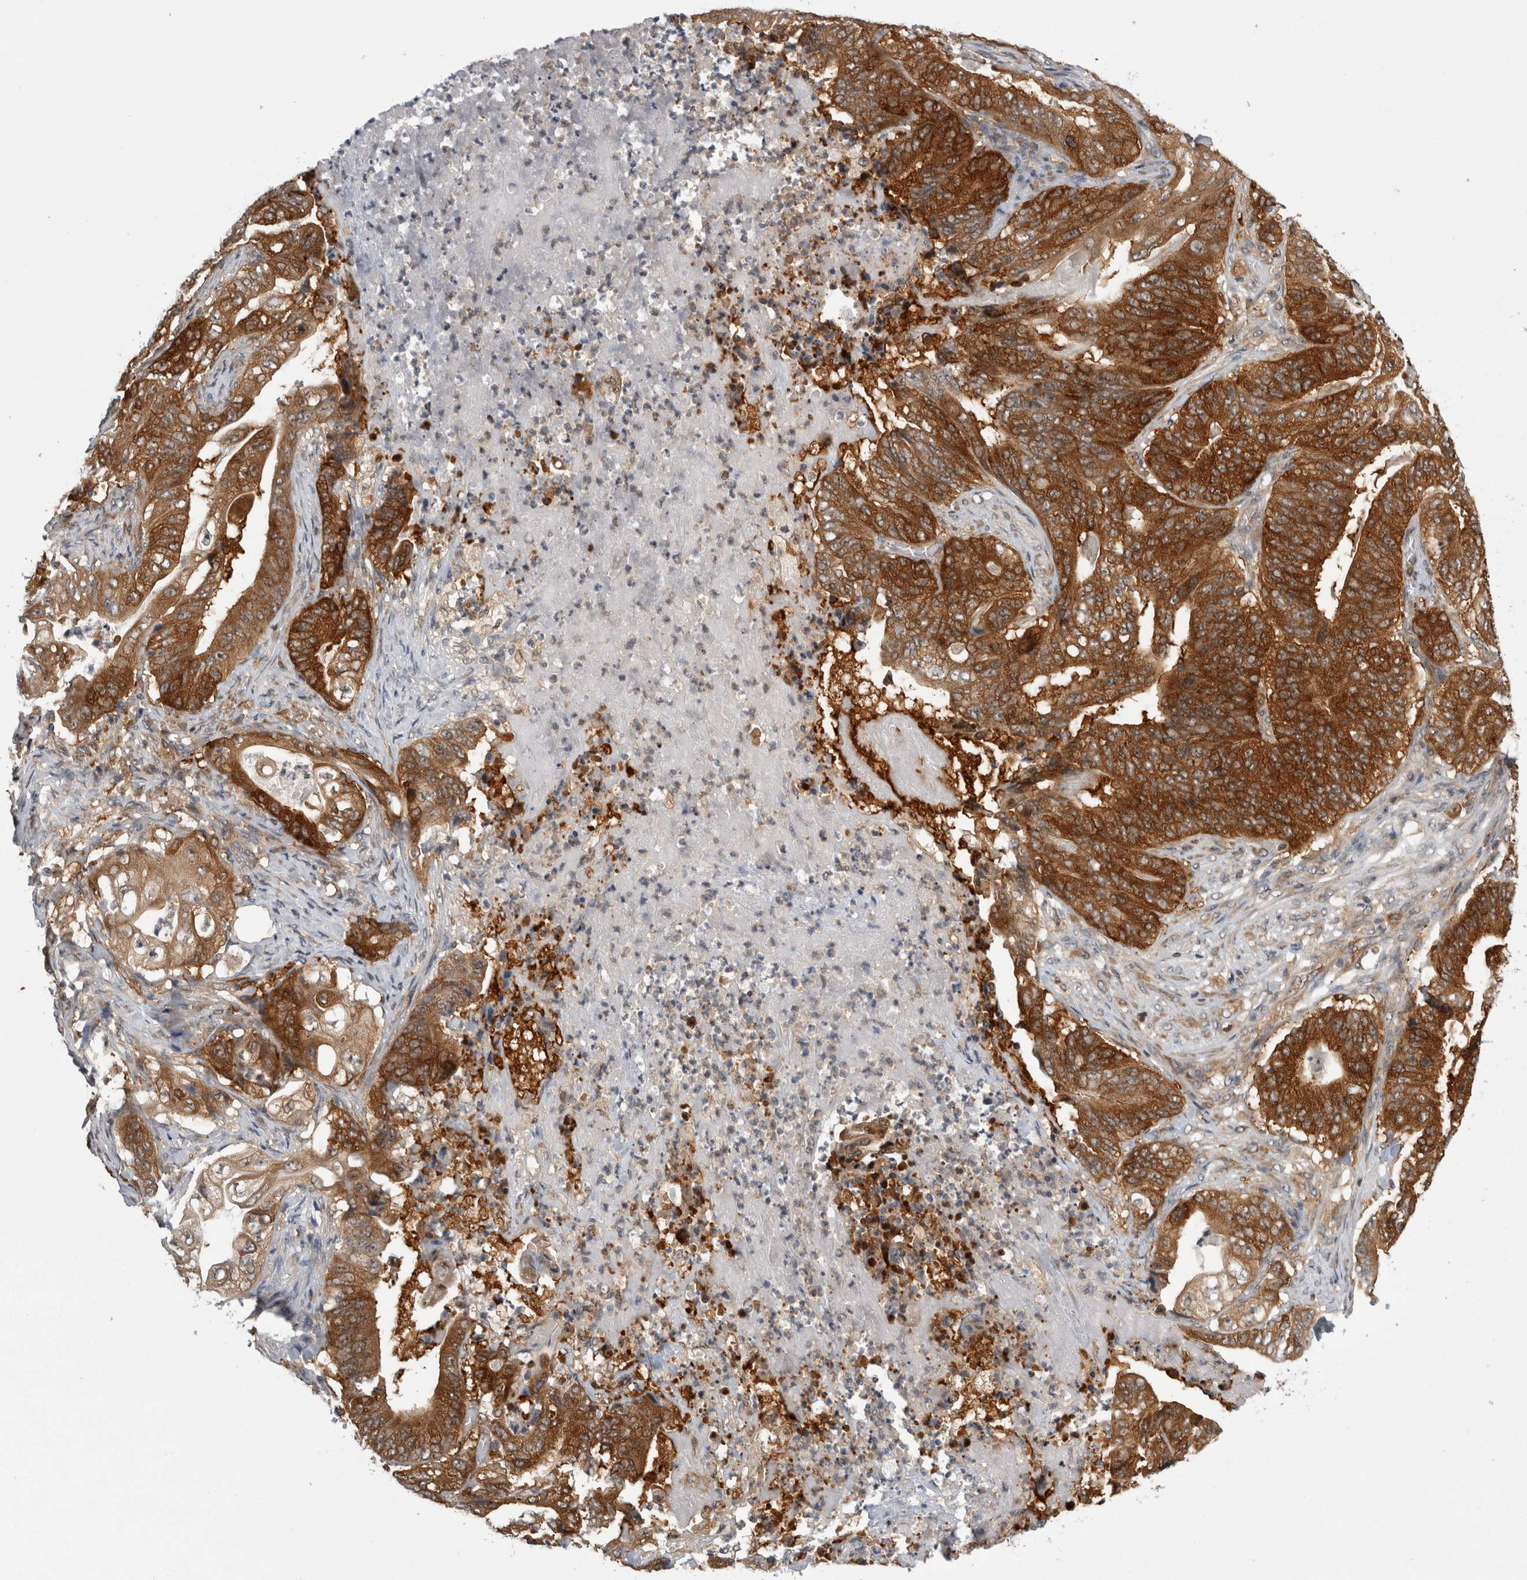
{"staining": {"intensity": "strong", "quantity": ">75%", "location": "cytoplasmic/membranous"}, "tissue": "stomach cancer", "cell_type": "Tumor cells", "image_type": "cancer", "snomed": [{"axis": "morphology", "description": "Adenocarcinoma, NOS"}, {"axis": "topography", "description": "Stomach"}], "caption": "A brown stain highlights strong cytoplasmic/membranous expression of a protein in human stomach cancer tumor cells.", "gene": "CACYBP", "patient": {"sex": "female", "age": 73}}